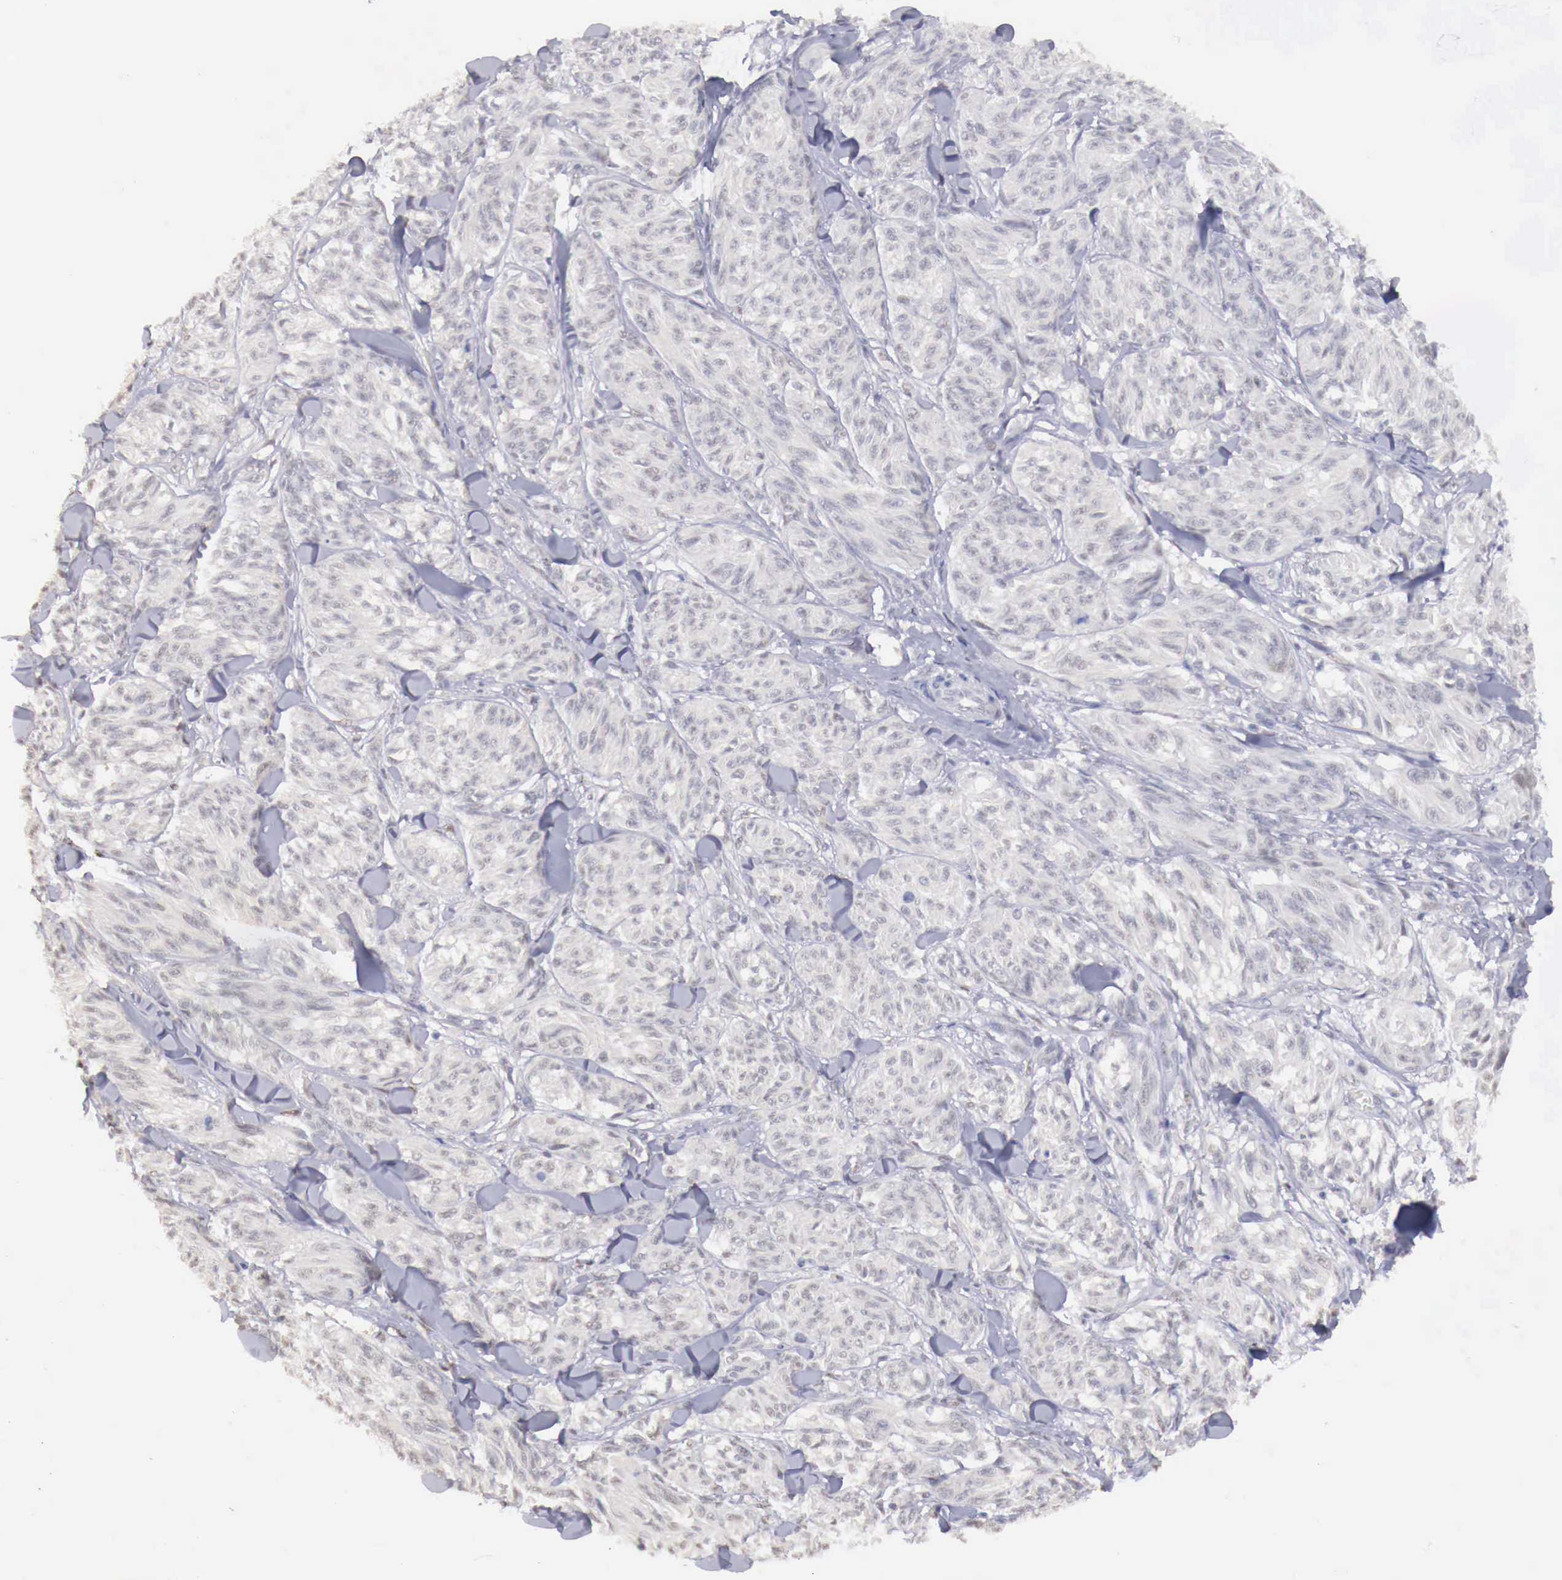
{"staining": {"intensity": "negative", "quantity": "none", "location": "none"}, "tissue": "melanoma", "cell_type": "Tumor cells", "image_type": "cancer", "snomed": [{"axis": "morphology", "description": "Malignant melanoma, NOS"}, {"axis": "topography", "description": "Skin"}], "caption": "The histopathology image demonstrates no staining of tumor cells in melanoma.", "gene": "UBA1", "patient": {"sex": "male", "age": 54}}